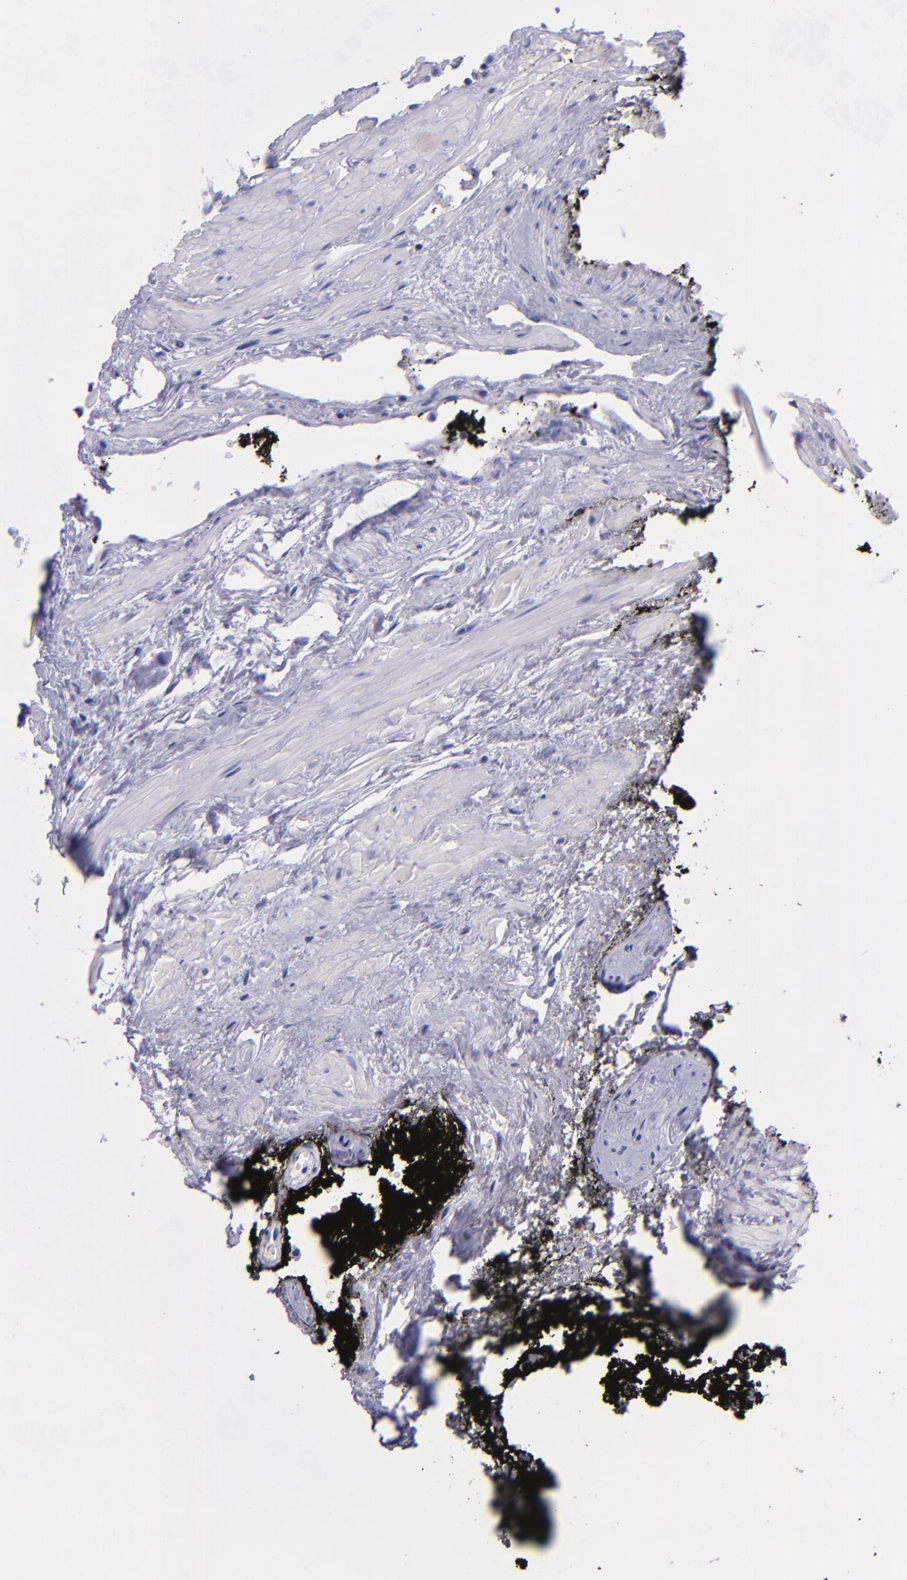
{"staining": {"intensity": "strong", "quantity": "<25%", "location": "nuclear"}, "tissue": "prostate cancer", "cell_type": "Tumor cells", "image_type": "cancer", "snomed": [{"axis": "morphology", "description": "Adenocarcinoma, High grade"}, {"axis": "topography", "description": "Prostate"}], "caption": "Human prostate high-grade adenocarcinoma stained for a protein (brown) shows strong nuclear positive staining in approximately <25% of tumor cells.", "gene": "TOP2A", "patient": {"sex": "male", "age": 56}}